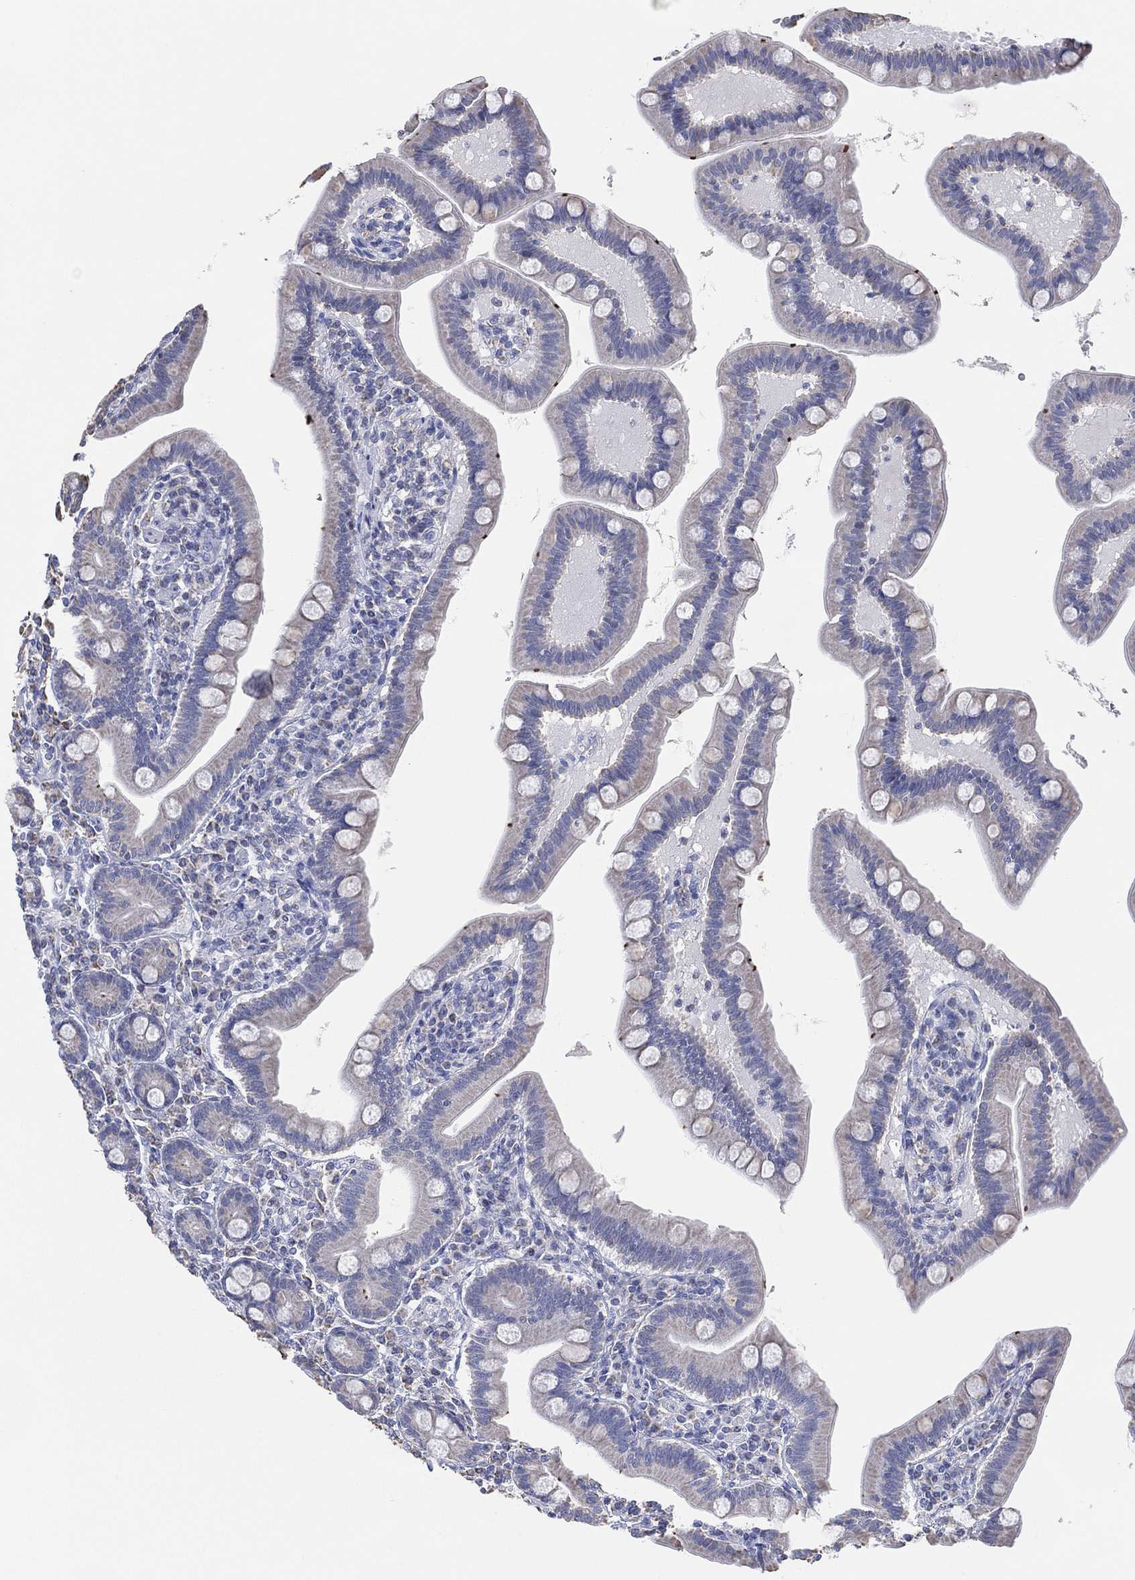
{"staining": {"intensity": "negative", "quantity": "none", "location": "none"}, "tissue": "small intestine", "cell_type": "Glandular cells", "image_type": "normal", "snomed": [{"axis": "morphology", "description": "Normal tissue, NOS"}, {"axis": "topography", "description": "Small intestine"}], "caption": "A high-resolution histopathology image shows immunohistochemistry (IHC) staining of normal small intestine, which exhibits no significant staining in glandular cells. (DAB immunohistochemistry (IHC) with hematoxylin counter stain).", "gene": "CFTR", "patient": {"sex": "male", "age": 66}}